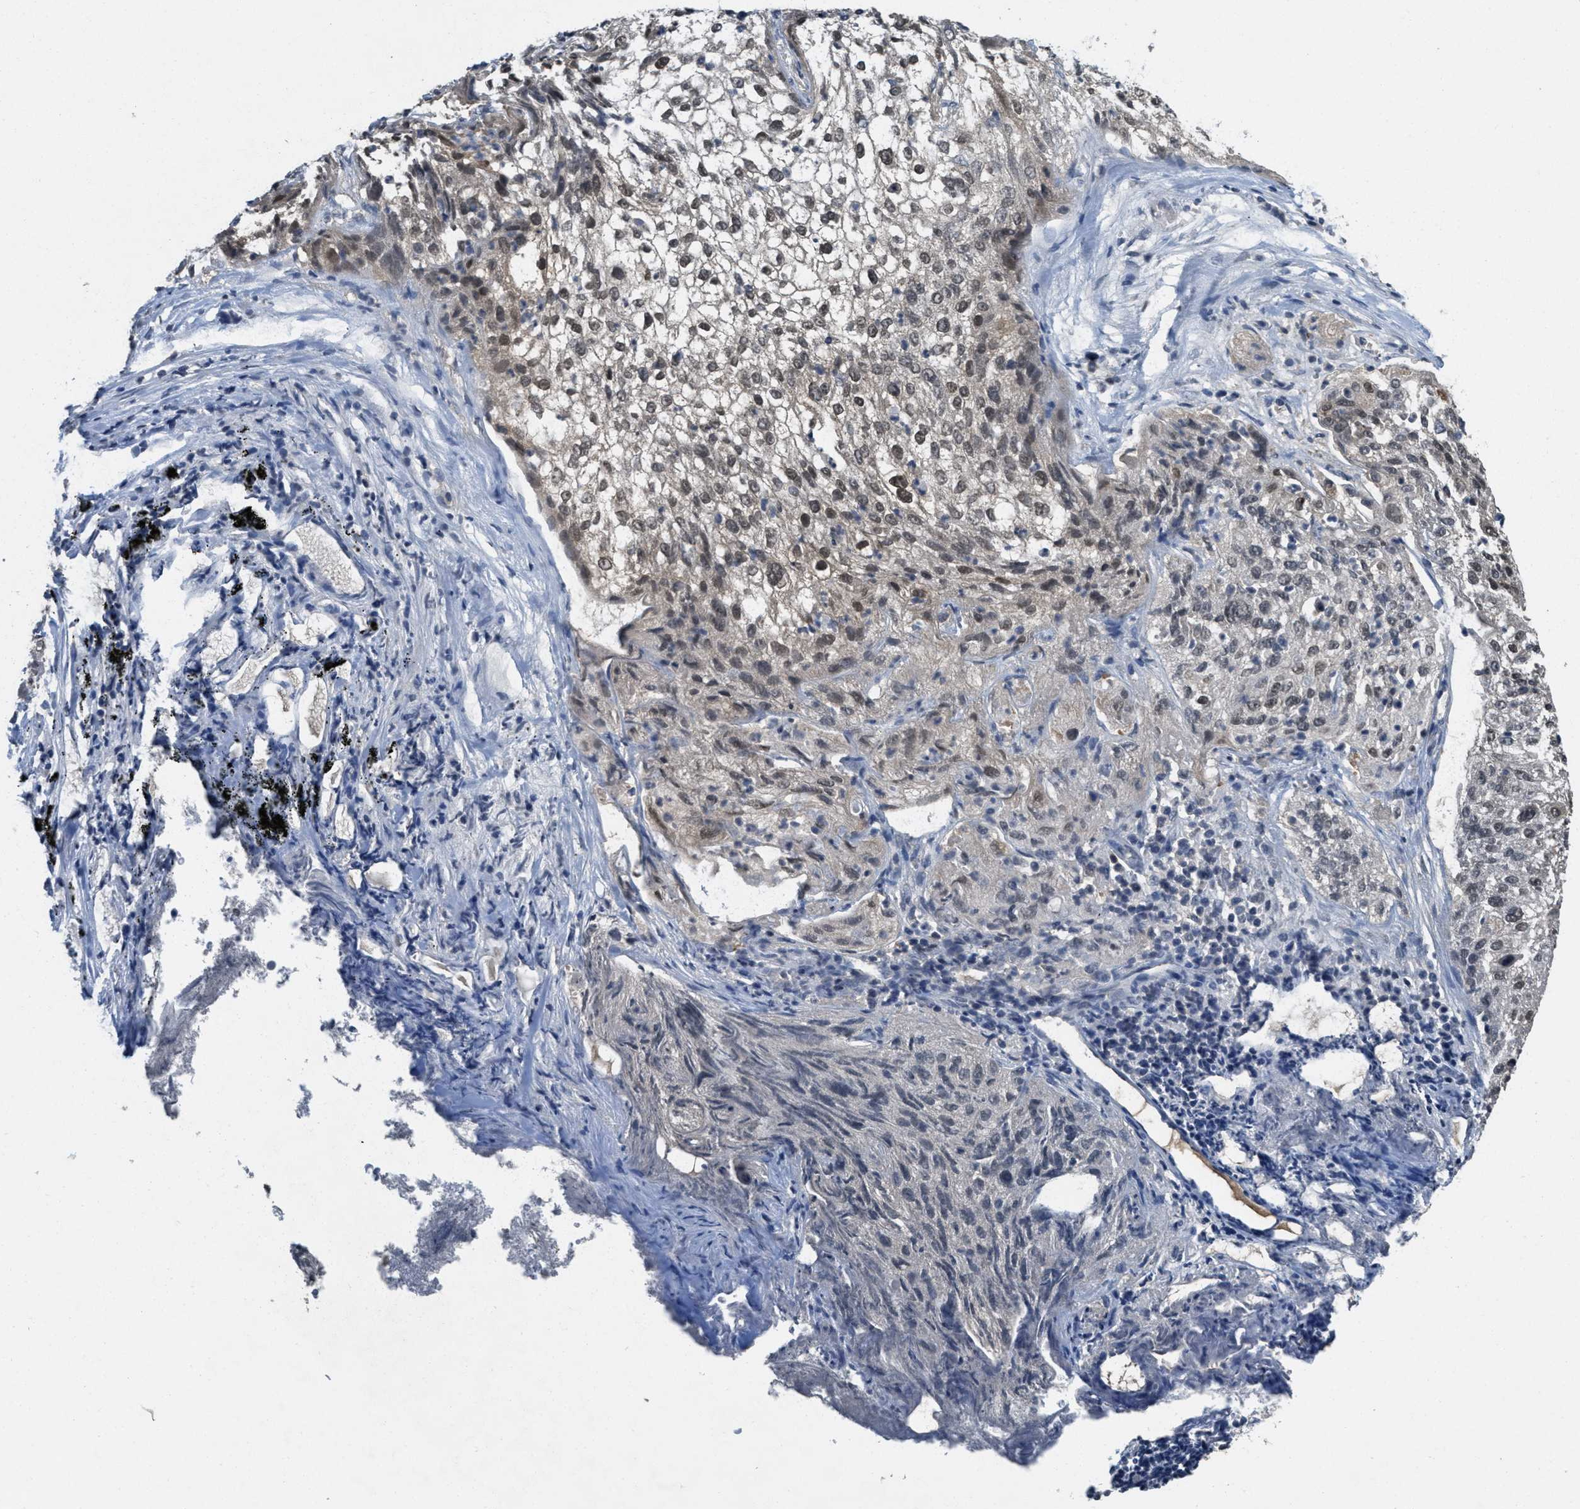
{"staining": {"intensity": "weak", "quantity": ">75%", "location": "nuclear"}, "tissue": "lung cancer", "cell_type": "Tumor cells", "image_type": "cancer", "snomed": [{"axis": "morphology", "description": "Inflammation, NOS"}, {"axis": "morphology", "description": "Squamous cell carcinoma, NOS"}, {"axis": "topography", "description": "Lymph node"}, {"axis": "topography", "description": "Soft tissue"}, {"axis": "topography", "description": "Lung"}], "caption": "Immunohistochemistry image of neoplastic tissue: human lung cancer (squamous cell carcinoma) stained using immunohistochemistry (IHC) exhibits low levels of weak protein expression localized specifically in the nuclear of tumor cells, appearing as a nuclear brown color.", "gene": "DNAJB1", "patient": {"sex": "male", "age": 66}}